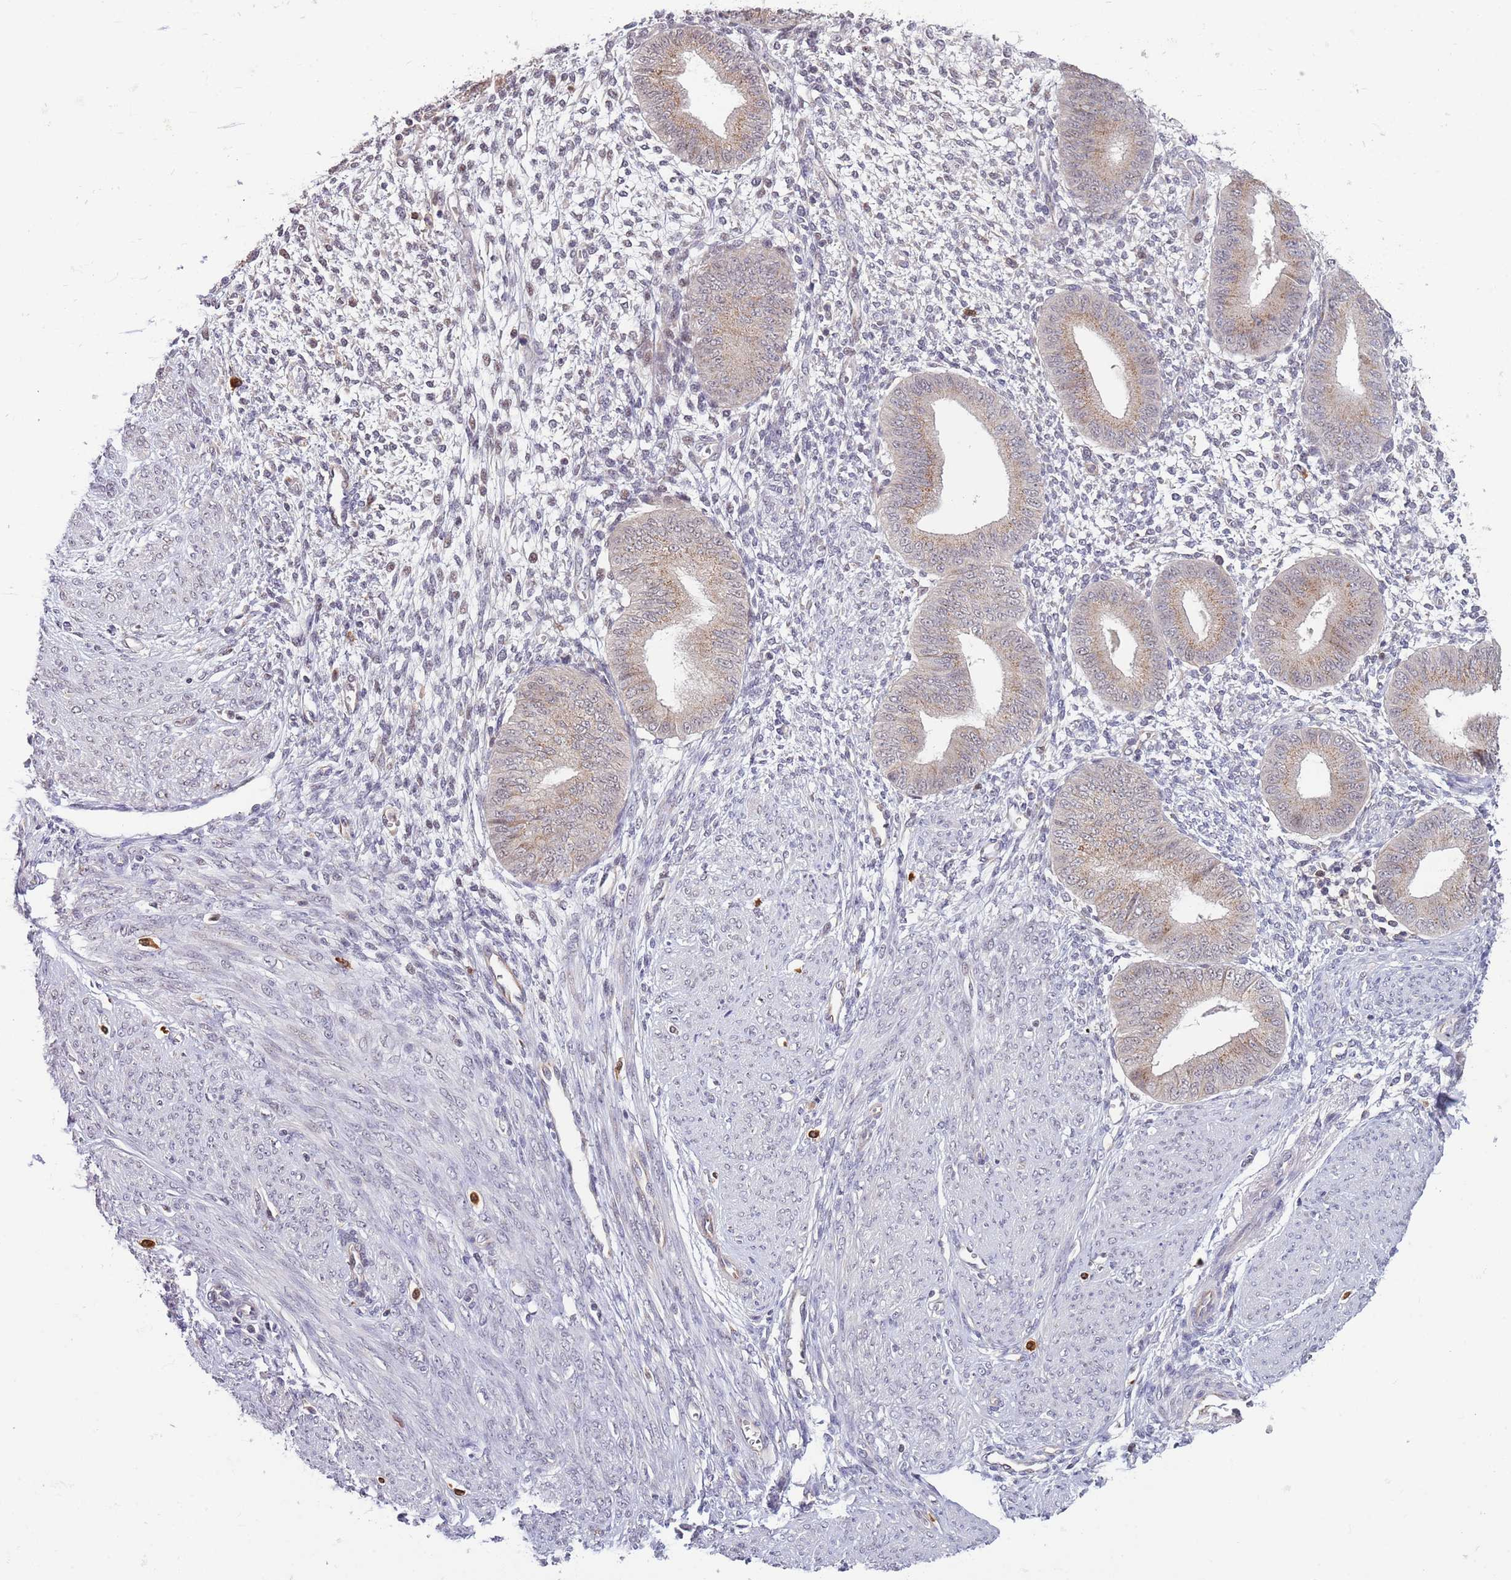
{"staining": {"intensity": "negative", "quantity": "none", "location": "none"}, "tissue": "endometrium", "cell_type": "Cells in endometrial stroma", "image_type": "normal", "snomed": [{"axis": "morphology", "description": "Normal tissue, NOS"}, {"axis": "topography", "description": "Endometrium"}], "caption": "Photomicrograph shows no protein expression in cells in endometrial stroma of normal endometrium. Nuclei are stained in blue.", "gene": "CCNJL", "patient": {"sex": "female", "age": 49}}